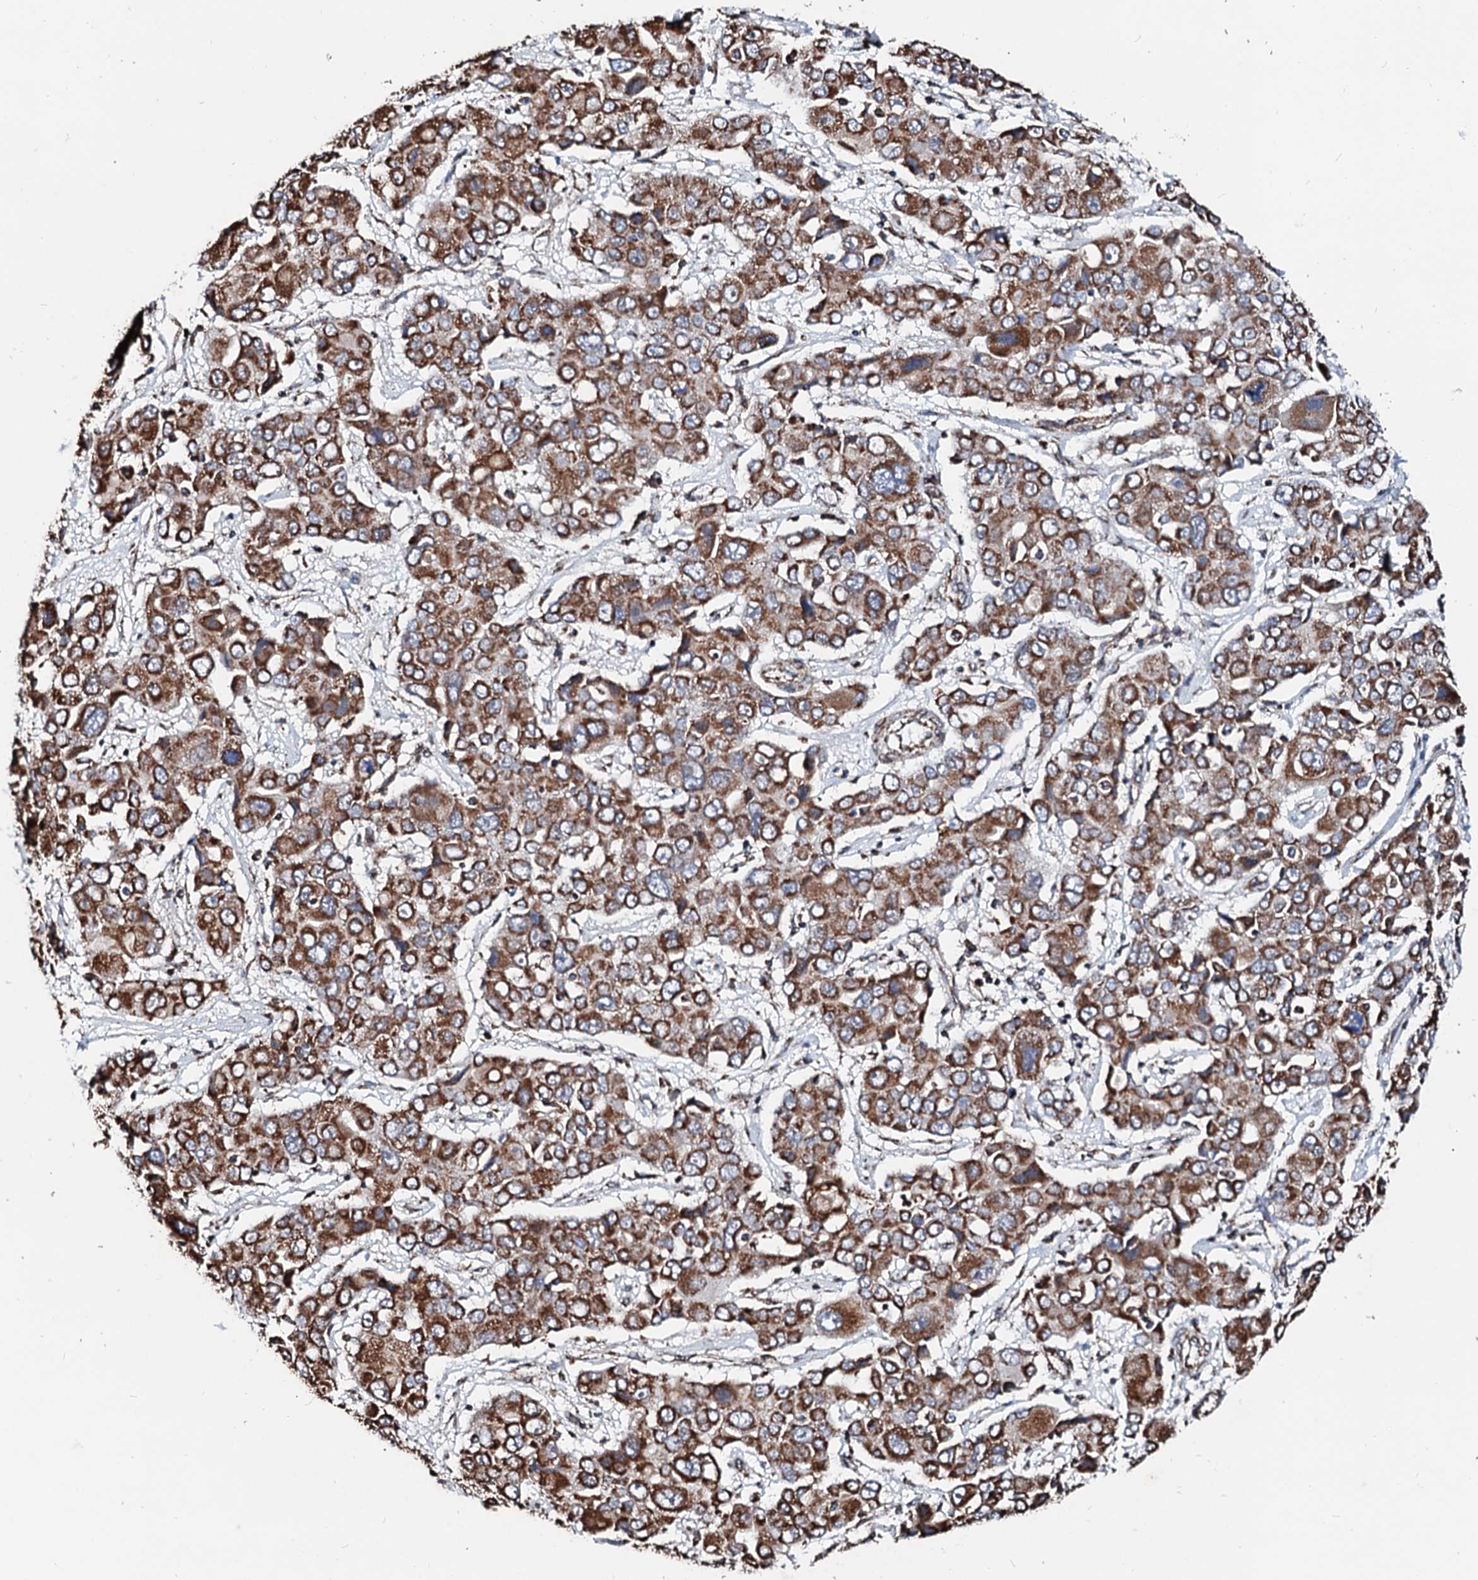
{"staining": {"intensity": "moderate", "quantity": ">75%", "location": "cytoplasmic/membranous"}, "tissue": "liver cancer", "cell_type": "Tumor cells", "image_type": "cancer", "snomed": [{"axis": "morphology", "description": "Cholangiocarcinoma"}, {"axis": "topography", "description": "Liver"}], "caption": "Brown immunohistochemical staining in human liver cancer exhibits moderate cytoplasmic/membranous positivity in approximately >75% of tumor cells.", "gene": "SECISBP2L", "patient": {"sex": "male", "age": 67}}